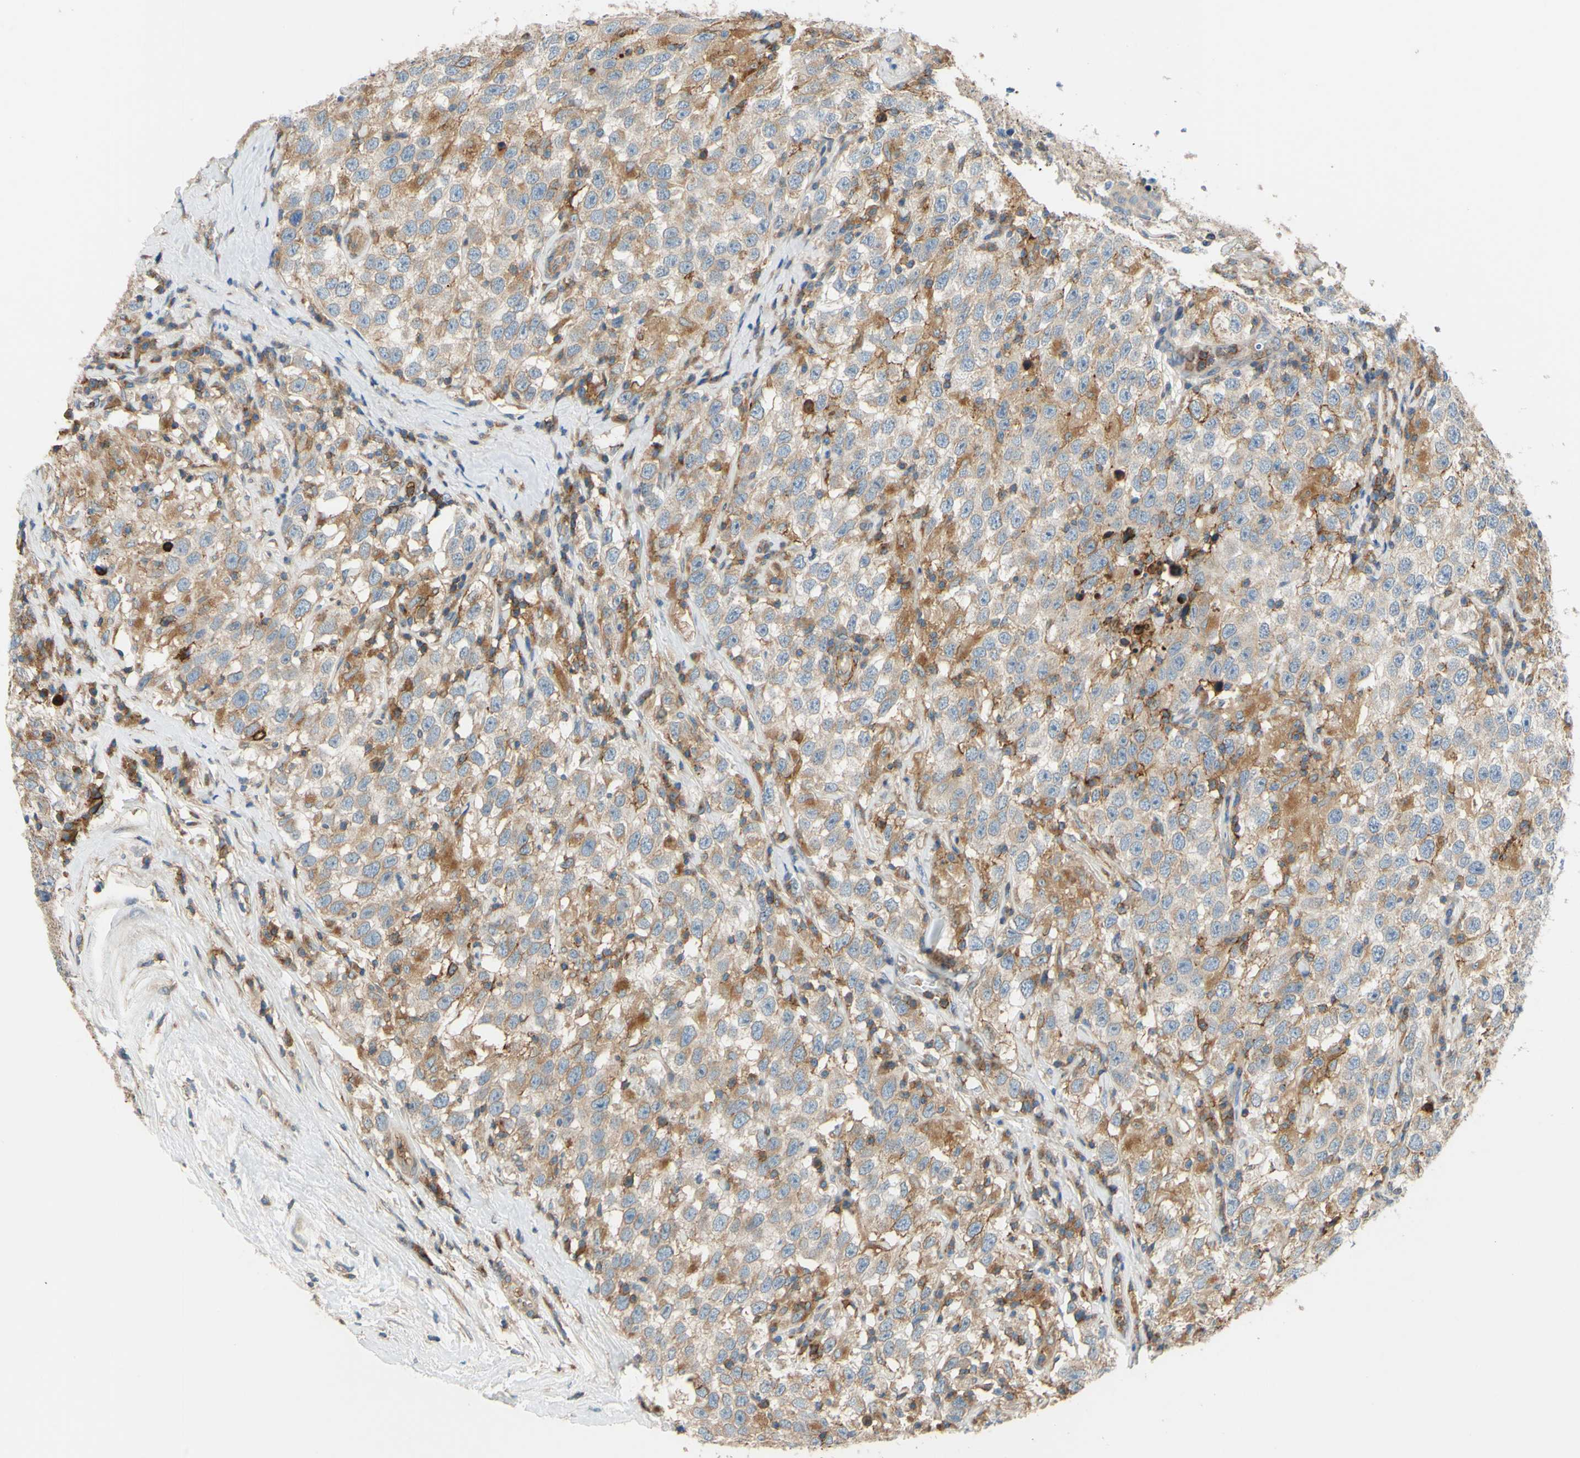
{"staining": {"intensity": "weak", "quantity": "25%-75%", "location": "cytoplasmic/membranous"}, "tissue": "testis cancer", "cell_type": "Tumor cells", "image_type": "cancer", "snomed": [{"axis": "morphology", "description": "Seminoma, NOS"}, {"axis": "topography", "description": "Testis"}], "caption": "IHC of seminoma (testis) demonstrates low levels of weak cytoplasmic/membranous positivity in about 25%-75% of tumor cells.", "gene": "POR", "patient": {"sex": "male", "age": 41}}